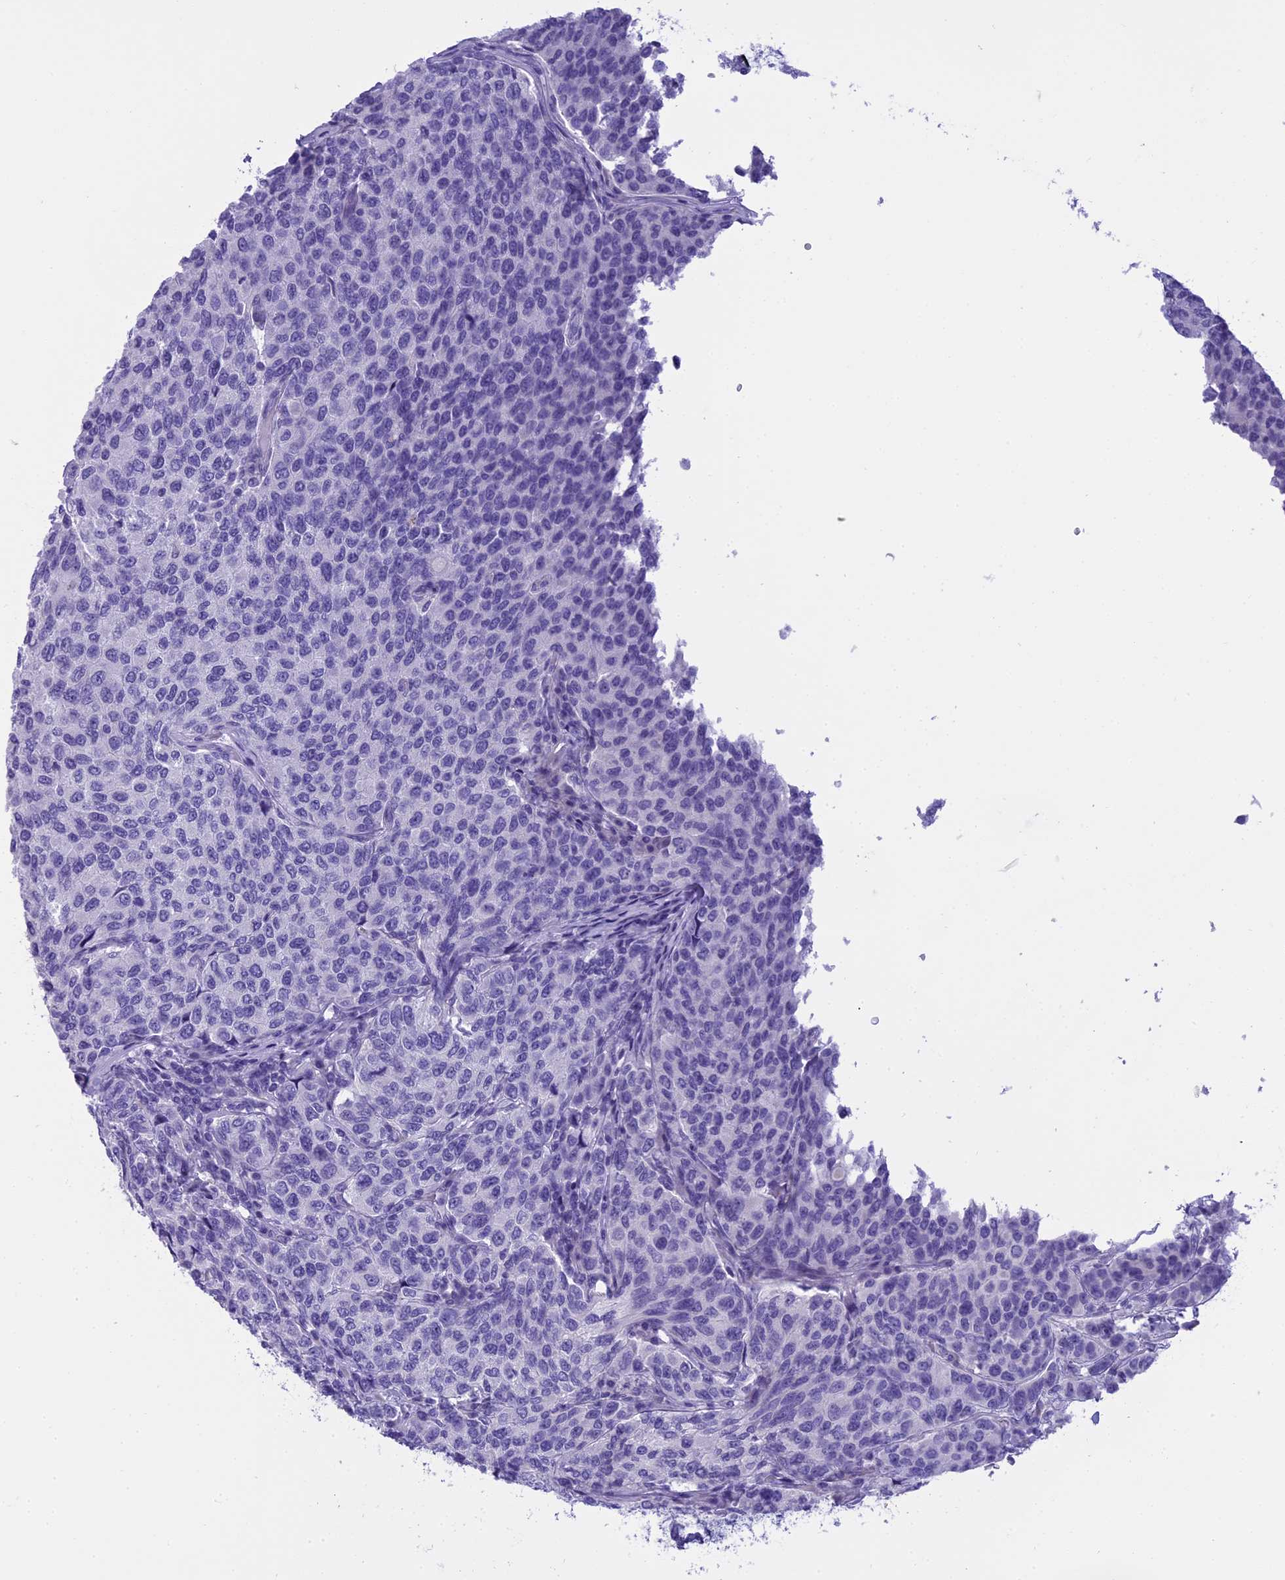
{"staining": {"intensity": "negative", "quantity": "none", "location": "none"}, "tissue": "breast cancer", "cell_type": "Tumor cells", "image_type": "cancer", "snomed": [{"axis": "morphology", "description": "Duct carcinoma"}, {"axis": "topography", "description": "Breast"}], "caption": "Breast cancer was stained to show a protein in brown. There is no significant staining in tumor cells. Nuclei are stained in blue.", "gene": "KCTD14", "patient": {"sex": "female", "age": 55}}